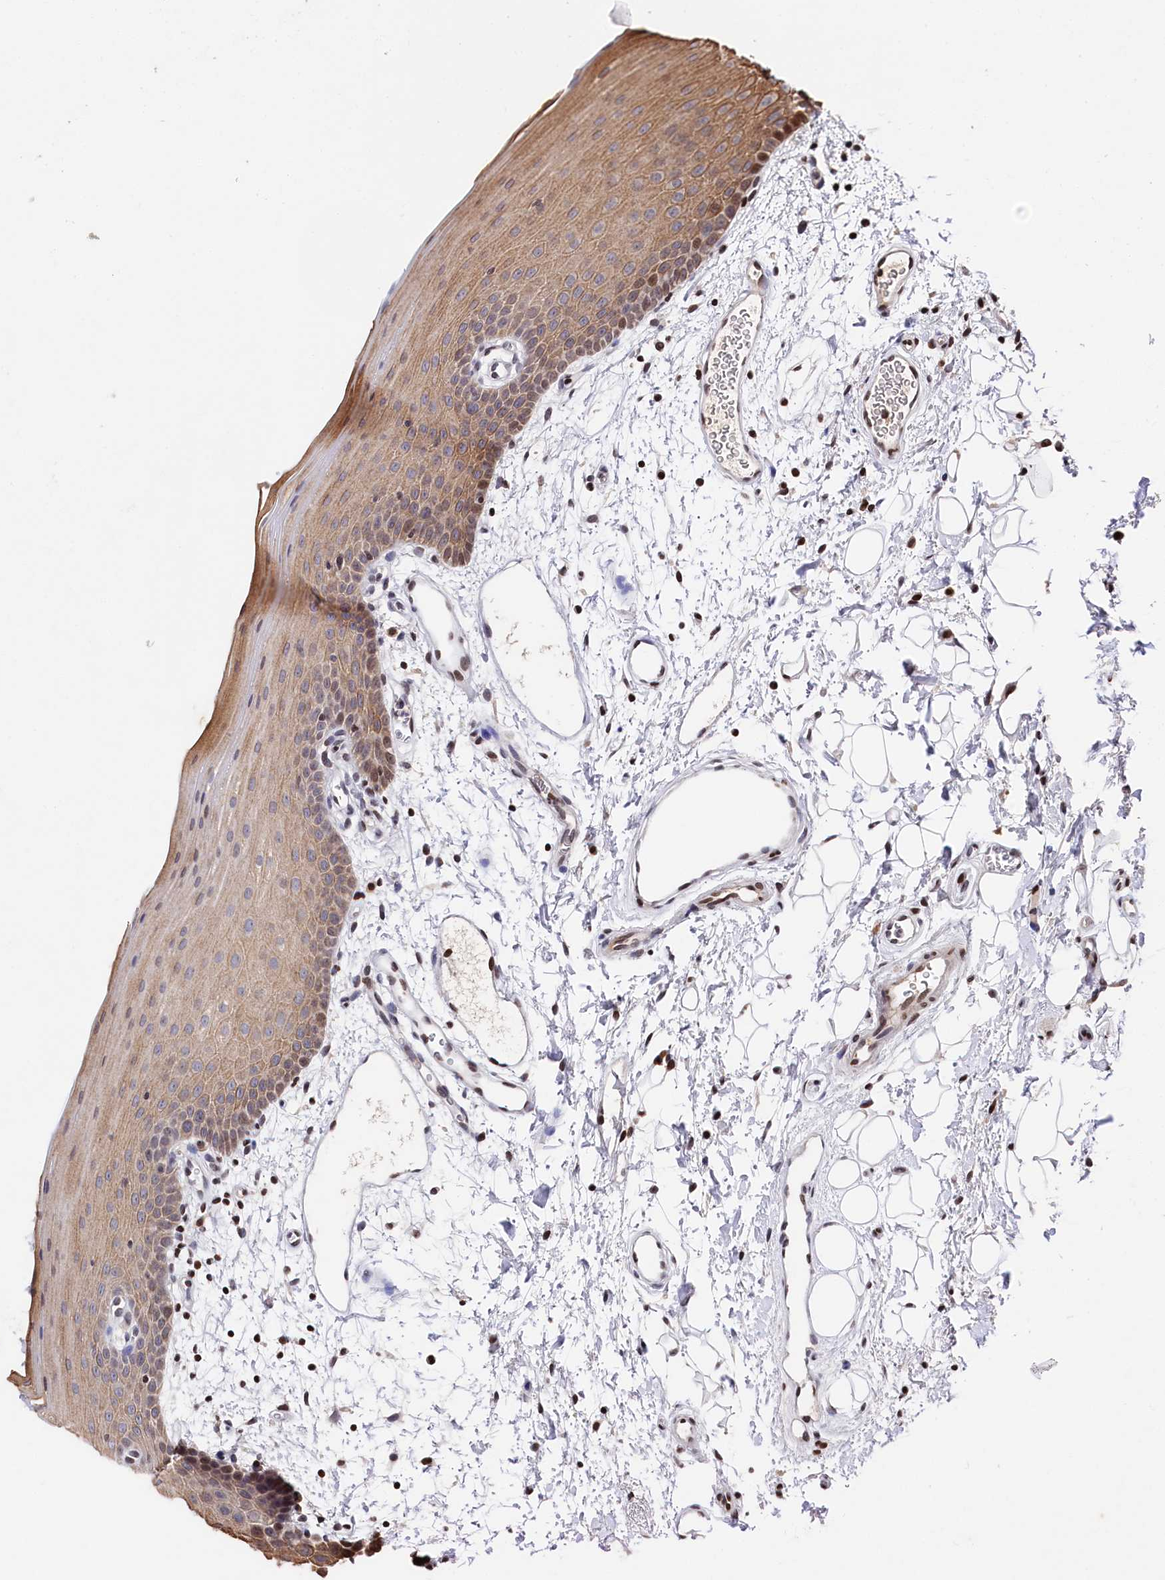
{"staining": {"intensity": "moderate", "quantity": ">75%", "location": "cytoplasmic/membranous"}, "tissue": "oral mucosa", "cell_type": "Squamous epithelial cells", "image_type": "normal", "snomed": [{"axis": "morphology", "description": "Normal tissue, NOS"}, {"axis": "topography", "description": "Oral tissue"}], "caption": "This photomicrograph demonstrates IHC staining of unremarkable human oral mucosa, with medium moderate cytoplasmic/membranous staining in about >75% of squamous epithelial cells.", "gene": "MCF2L2", "patient": {"sex": "male", "age": 68}}